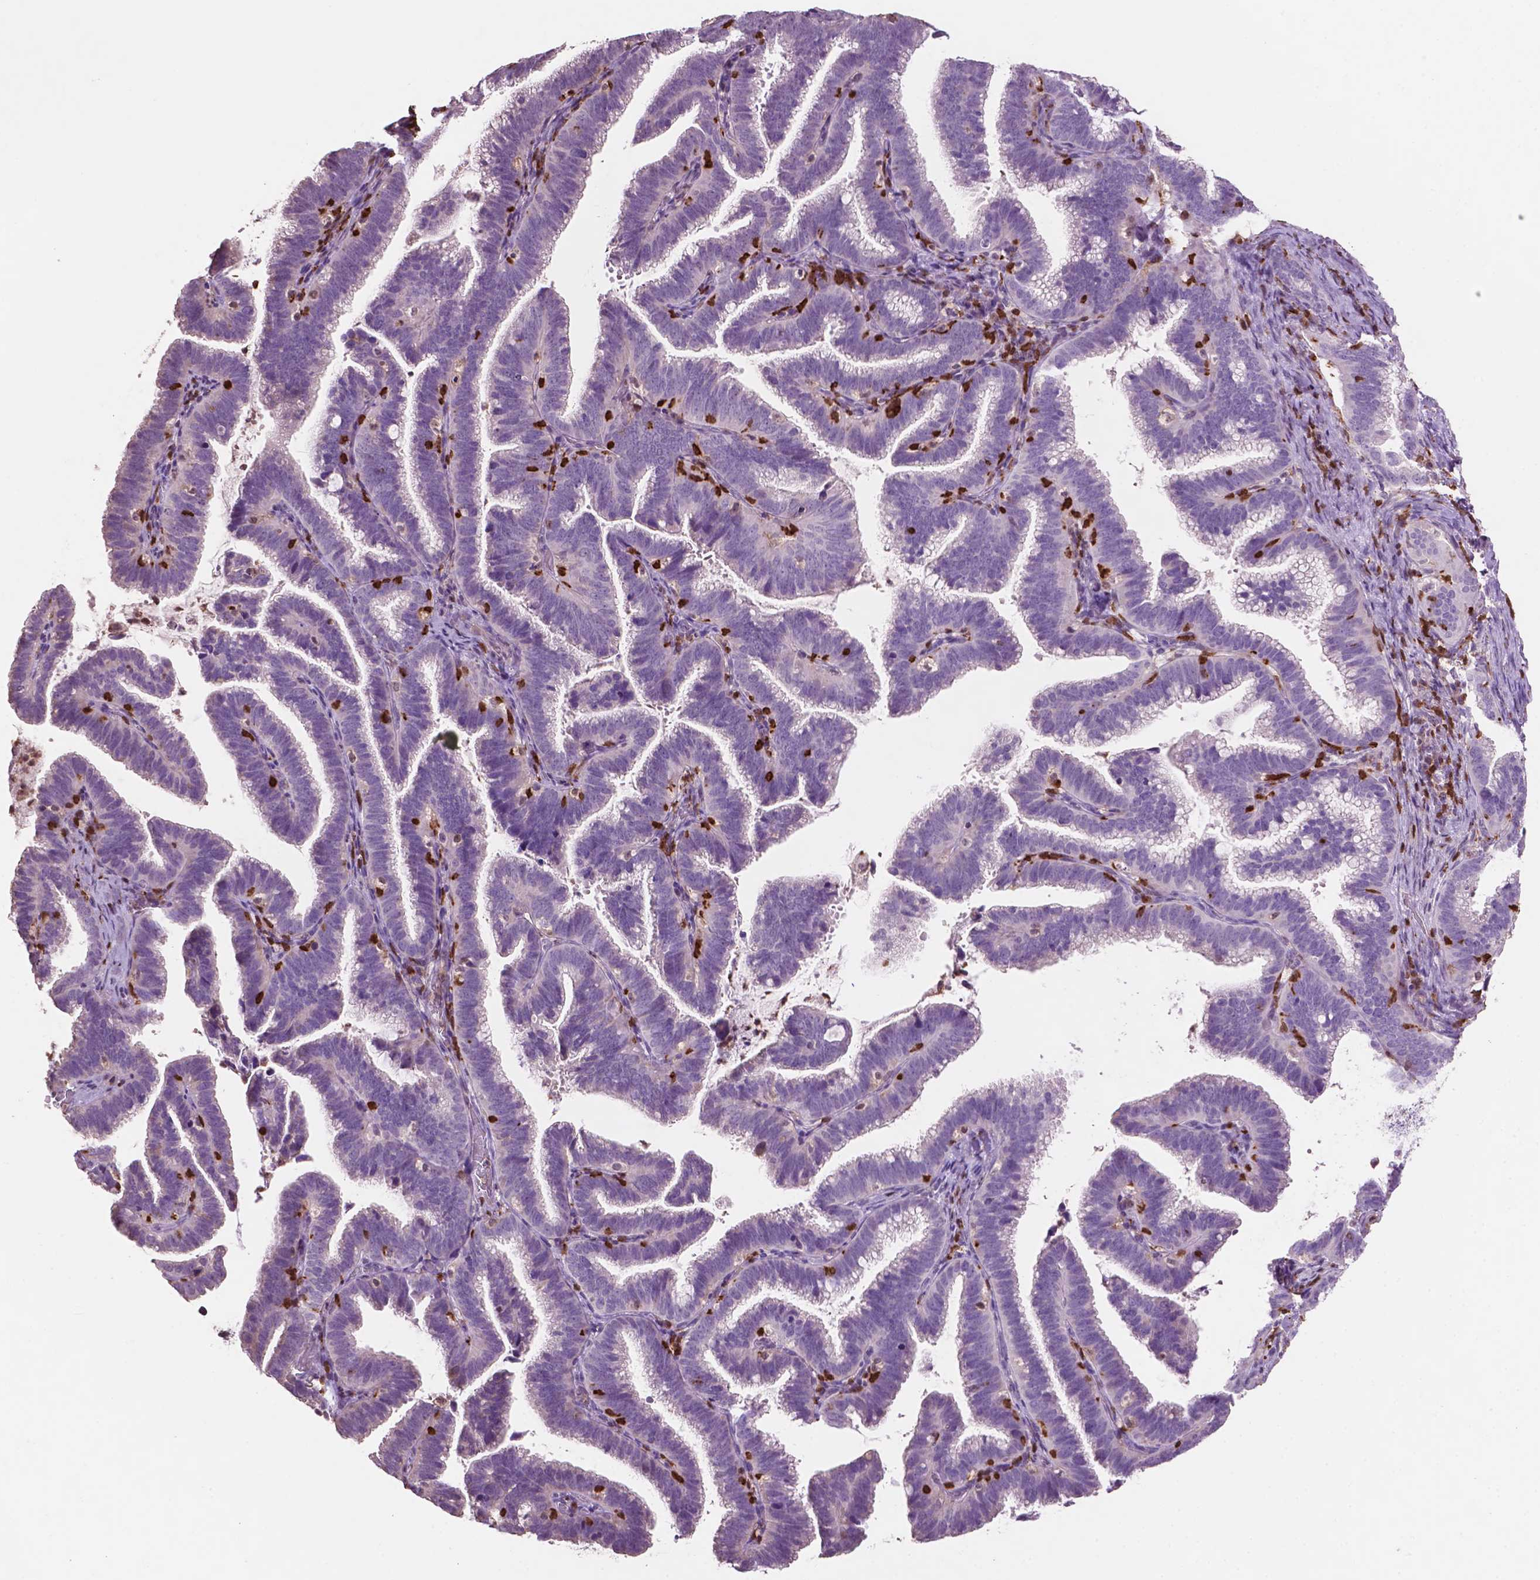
{"staining": {"intensity": "negative", "quantity": "none", "location": "none"}, "tissue": "cervical cancer", "cell_type": "Tumor cells", "image_type": "cancer", "snomed": [{"axis": "morphology", "description": "Adenocarcinoma, NOS"}, {"axis": "topography", "description": "Cervix"}], "caption": "Immunohistochemistry (IHC) photomicrograph of cervical cancer (adenocarcinoma) stained for a protein (brown), which demonstrates no staining in tumor cells.", "gene": "TBC1D10C", "patient": {"sex": "female", "age": 61}}